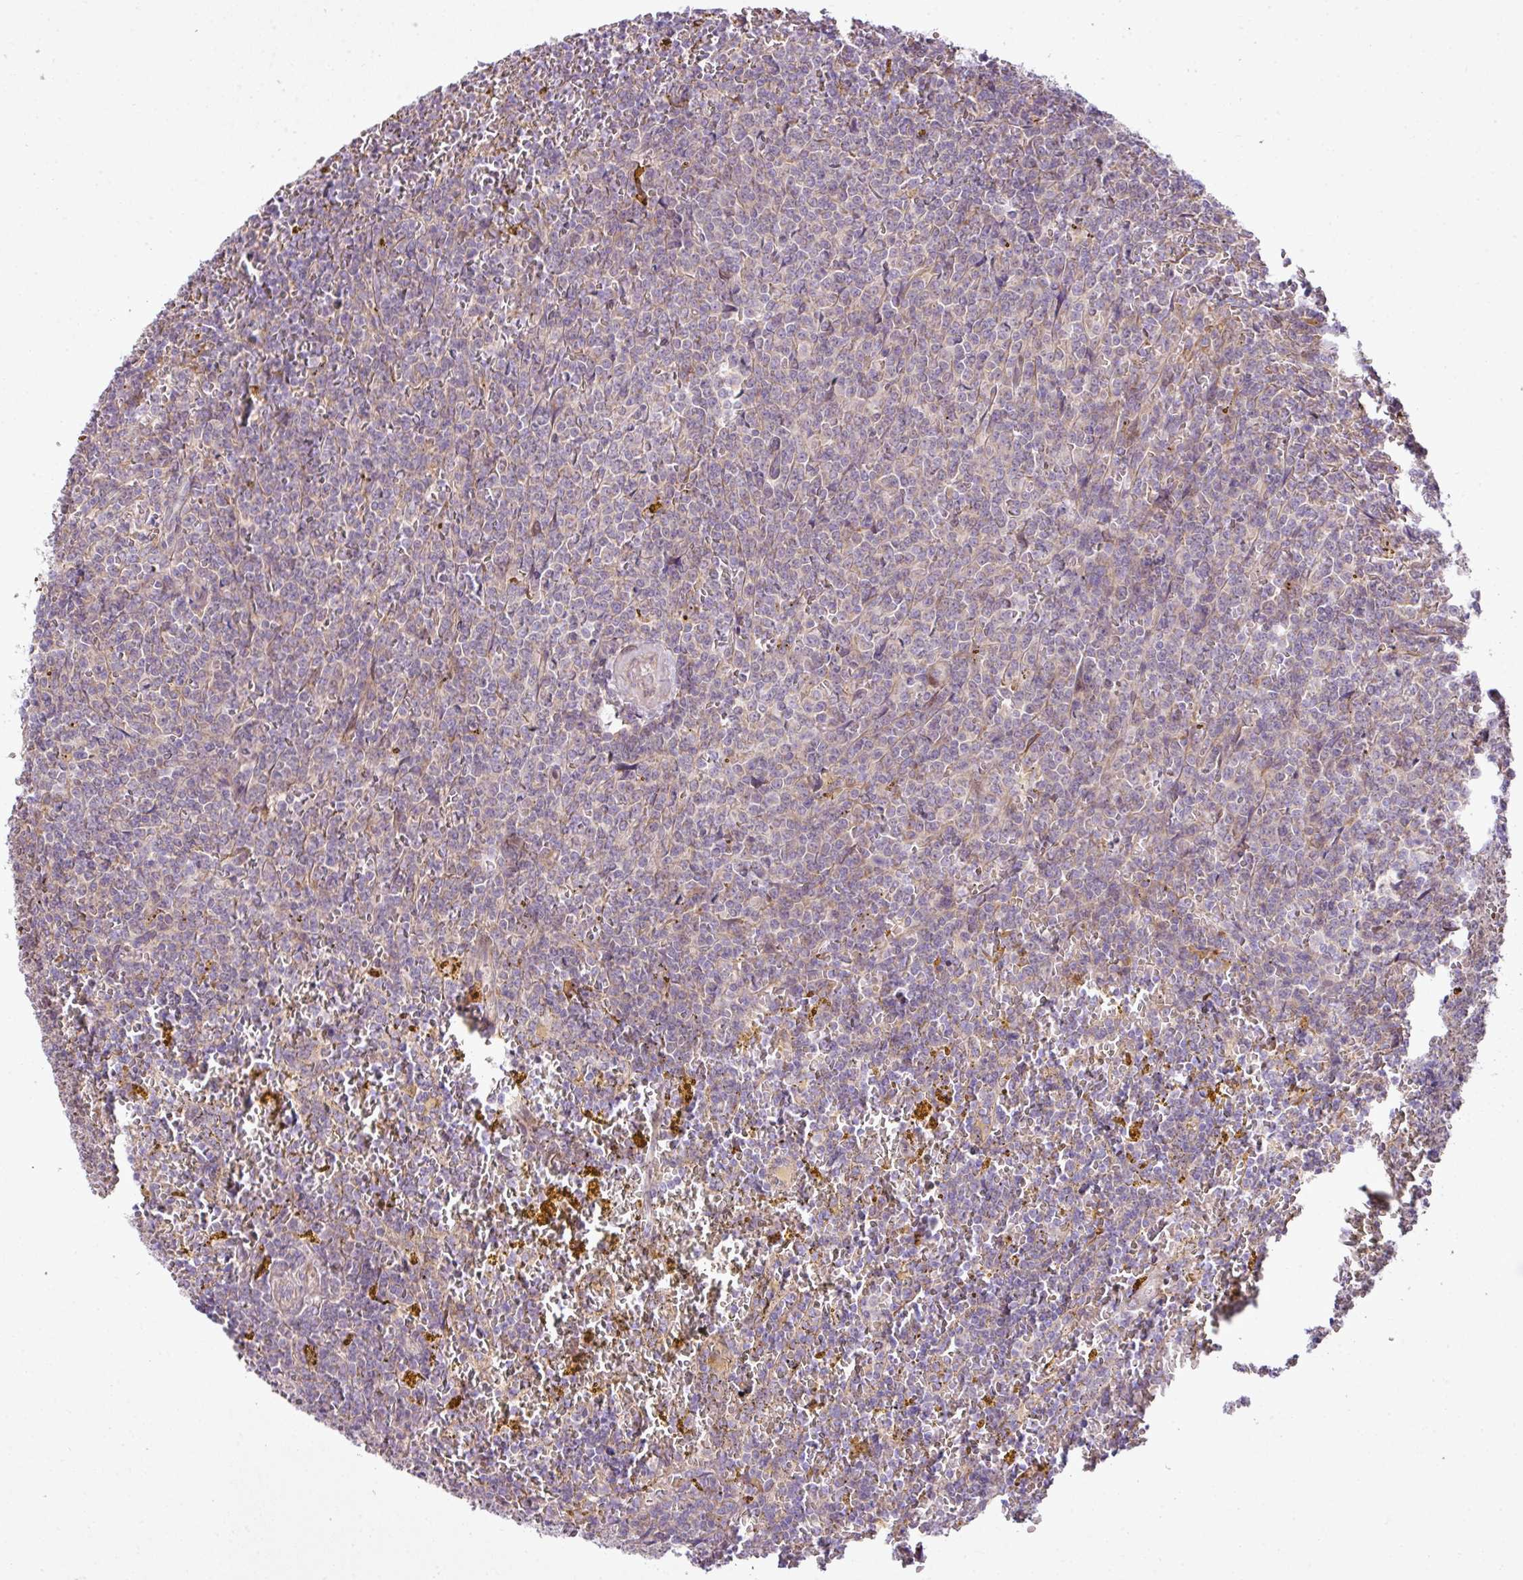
{"staining": {"intensity": "negative", "quantity": "none", "location": "none"}, "tissue": "lymphoma", "cell_type": "Tumor cells", "image_type": "cancer", "snomed": [{"axis": "morphology", "description": "Malignant lymphoma, non-Hodgkin's type, Low grade"}, {"axis": "topography", "description": "Spleen"}, {"axis": "topography", "description": "Lymph node"}], "caption": "Human lymphoma stained for a protein using IHC demonstrates no expression in tumor cells.", "gene": "COX18", "patient": {"sex": "female", "age": 66}}